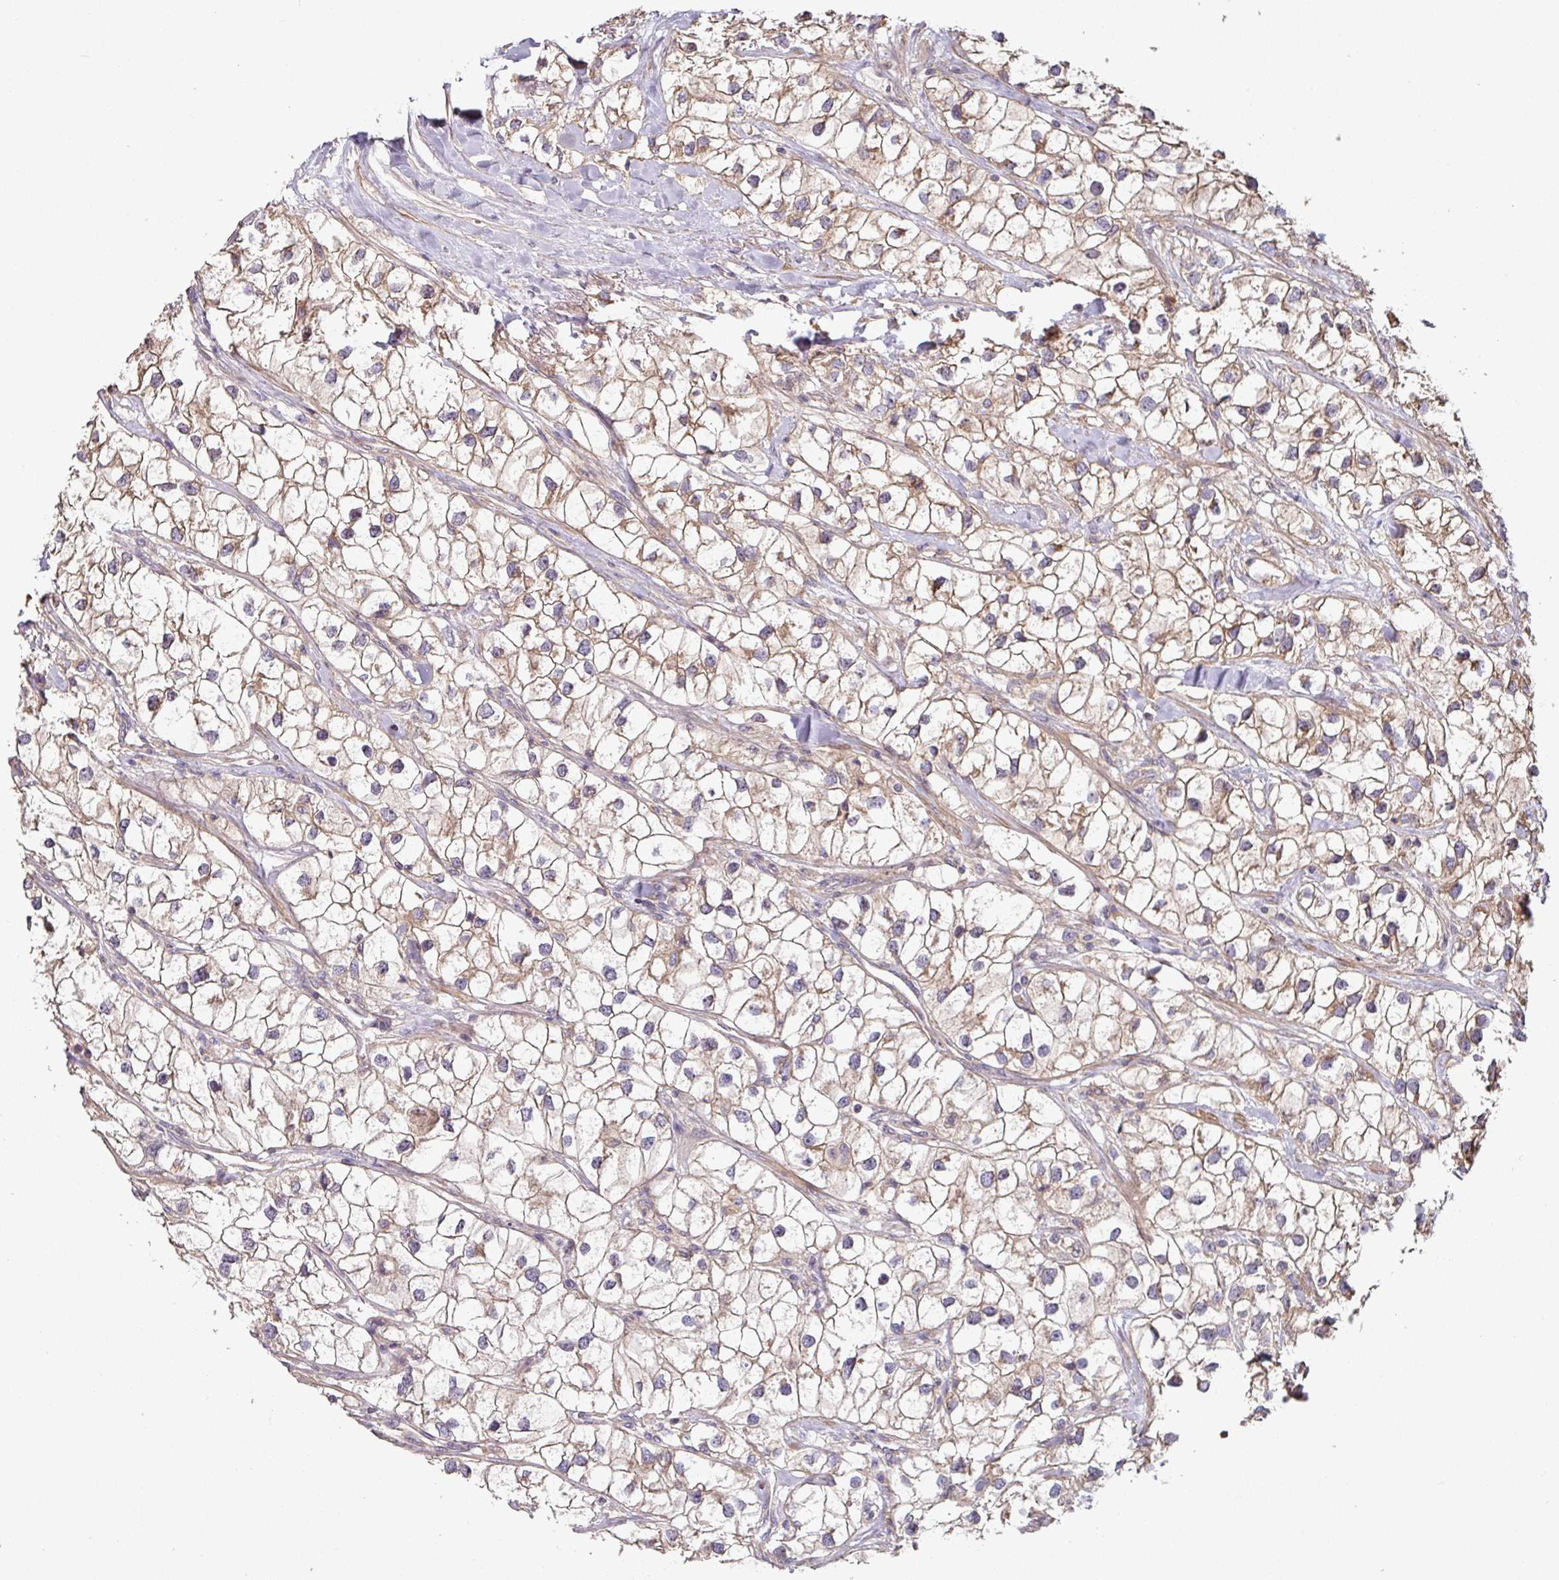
{"staining": {"intensity": "weak", "quantity": ">75%", "location": "cytoplasmic/membranous"}, "tissue": "renal cancer", "cell_type": "Tumor cells", "image_type": "cancer", "snomed": [{"axis": "morphology", "description": "Adenocarcinoma, NOS"}, {"axis": "topography", "description": "Kidney"}], "caption": "Immunohistochemistry (IHC) of human adenocarcinoma (renal) reveals low levels of weak cytoplasmic/membranous expression in about >75% of tumor cells.", "gene": "SIK1", "patient": {"sex": "male", "age": 59}}